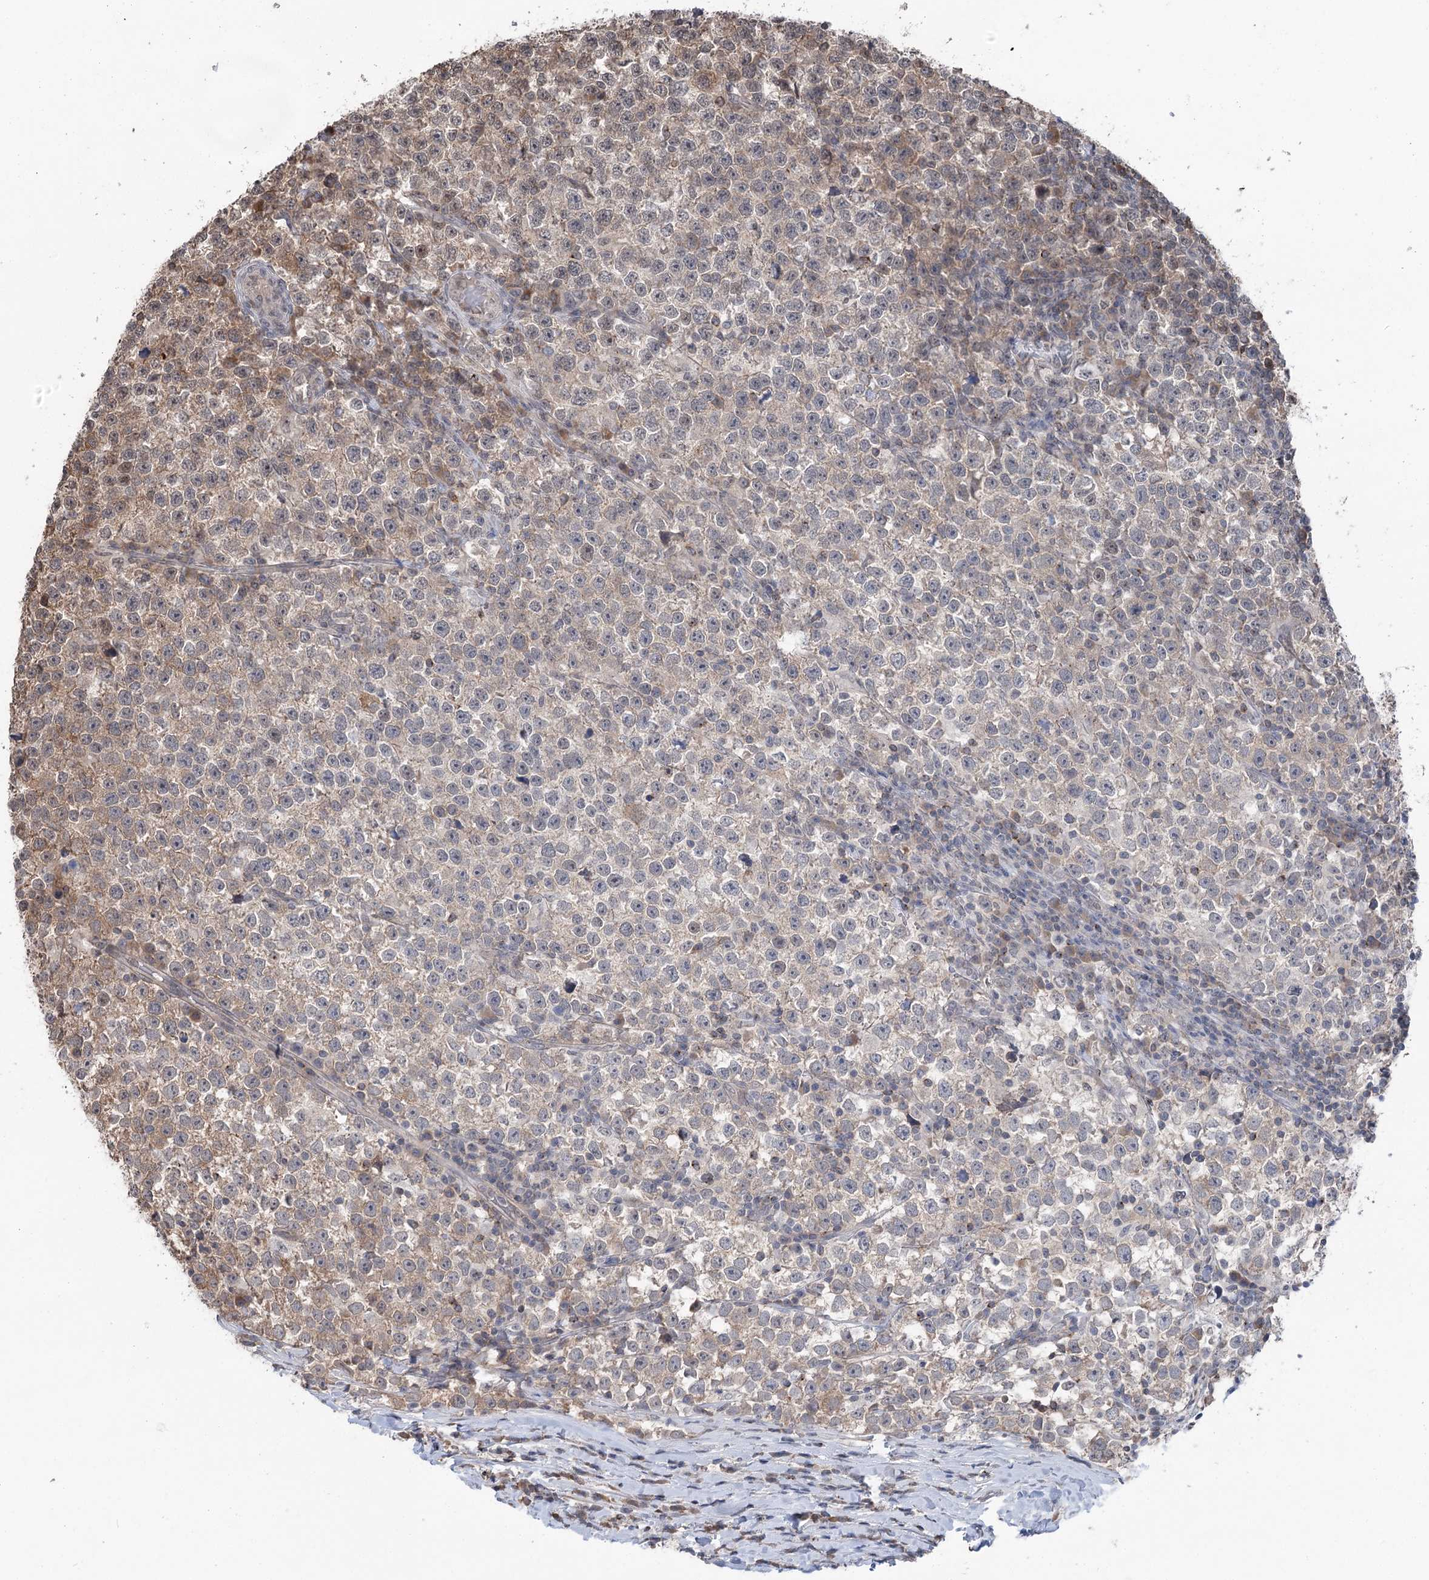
{"staining": {"intensity": "moderate", "quantity": "<25%", "location": "cytoplasmic/membranous"}, "tissue": "testis cancer", "cell_type": "Tumor cells", "image_type": "cancer", "snomed": [{"axis": "morphology", "description": "Normal tissue, NOS"}, {"axis": "morphology", "description": "Seminoma, NOS"}, {"axis": "topography", "description": "Testis"}], "caption": "Testis cancer stained with immunohistochemistry shows moderate cytoplasmic/membranous expression in about <25% of tumor cells. The staining is performed using DAB (3,3'-diaminobenzidine) brown chromogen to label protein expression. The nuclei are counter-stained blue using hematoxylin.", "gene": "CCSER2", "patient": {"sex": "male", "age": 43}}